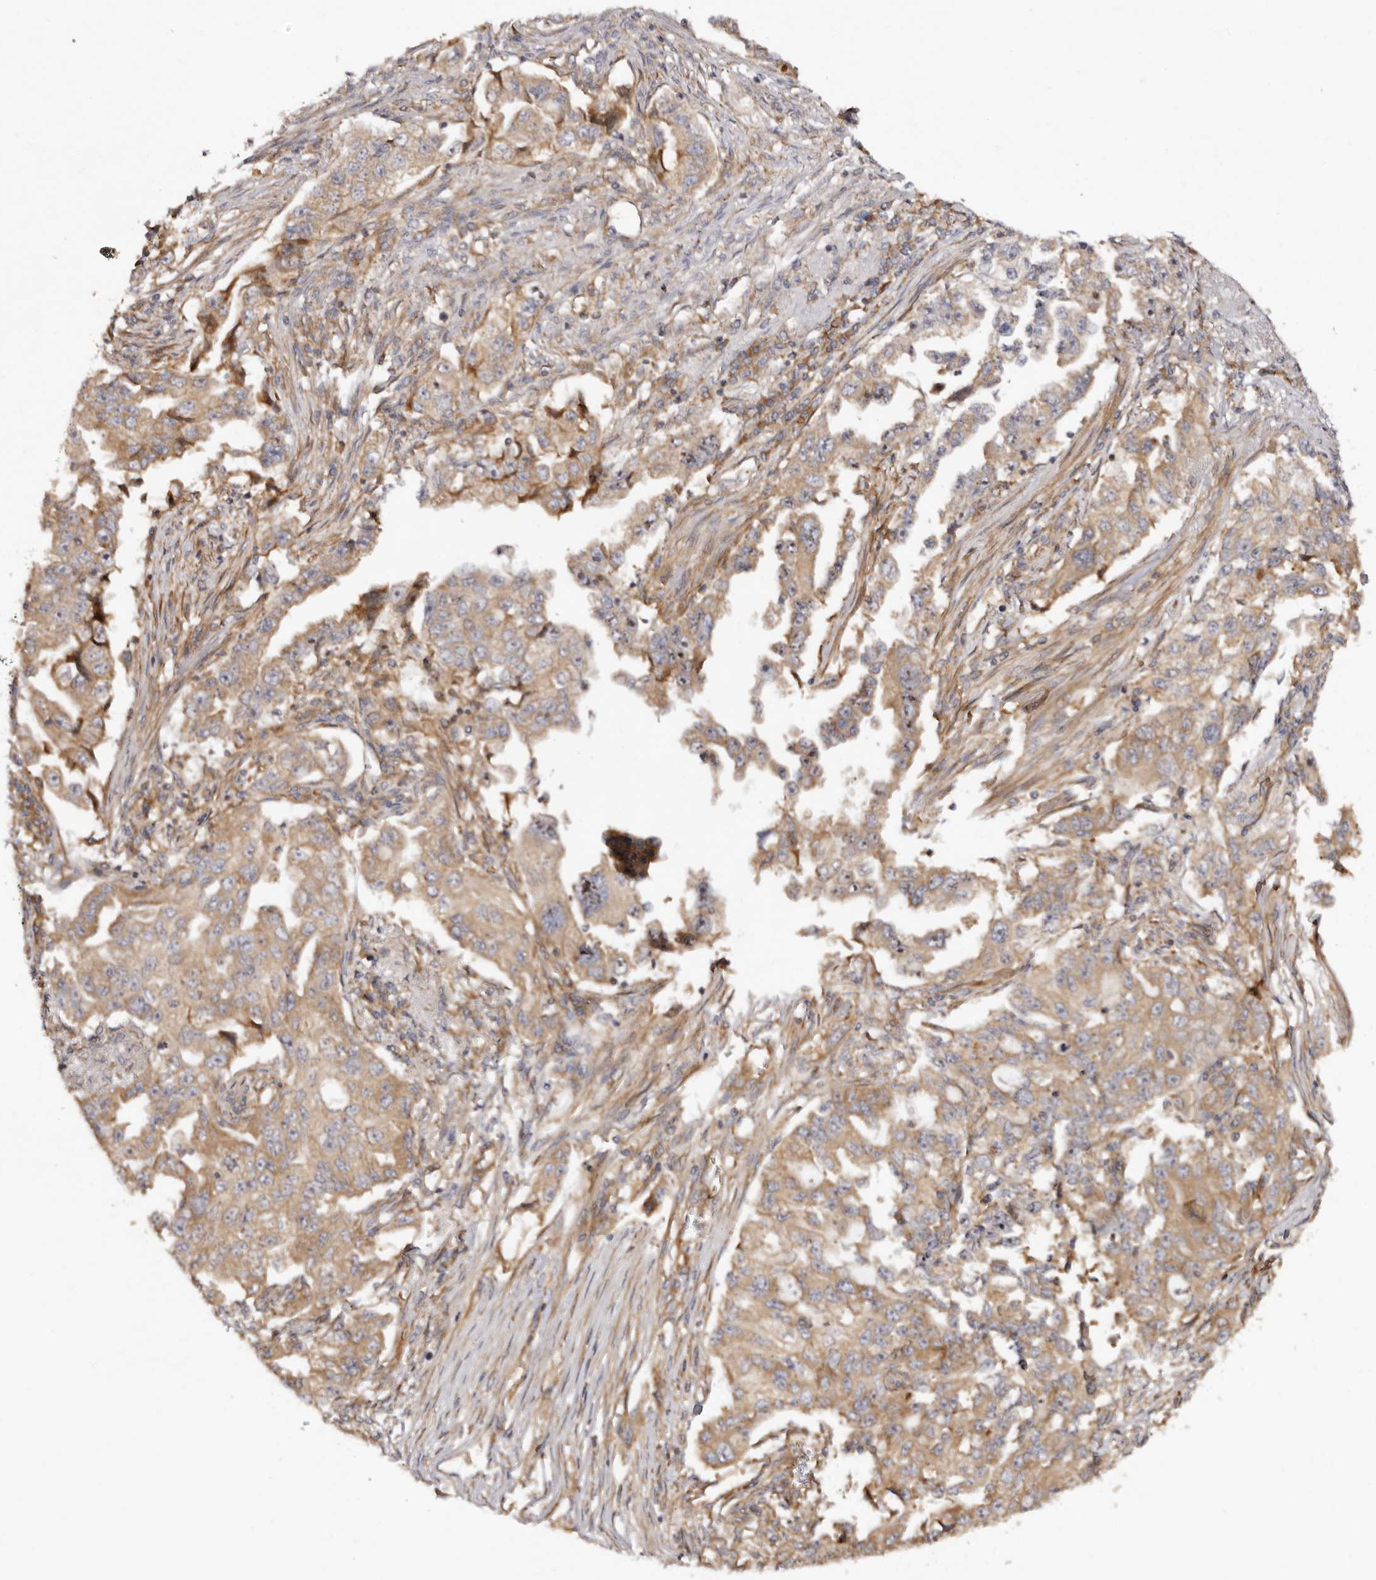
{"staining": {"intensity": "moderate", "quantity": ">75%", "location": "cytoplasmic/membranous"}, "tissue": "lung cancer", "cell_type": "Tumor cells", "image_type": "cancer", "snomed": [{"axis": "morphology", "description": "Adenocarcinoma, NOS"}, {"axis": "topography", "description": "Lung"}], "caption": "Brown immunohistochemical staining in human lung adenocarcinoma reveals moderate cytoplasmic/membranous positivity in approximately >75% of tumor cells.", "gene": "RPS6", "patient": {"sex": "female", "age": 51}}